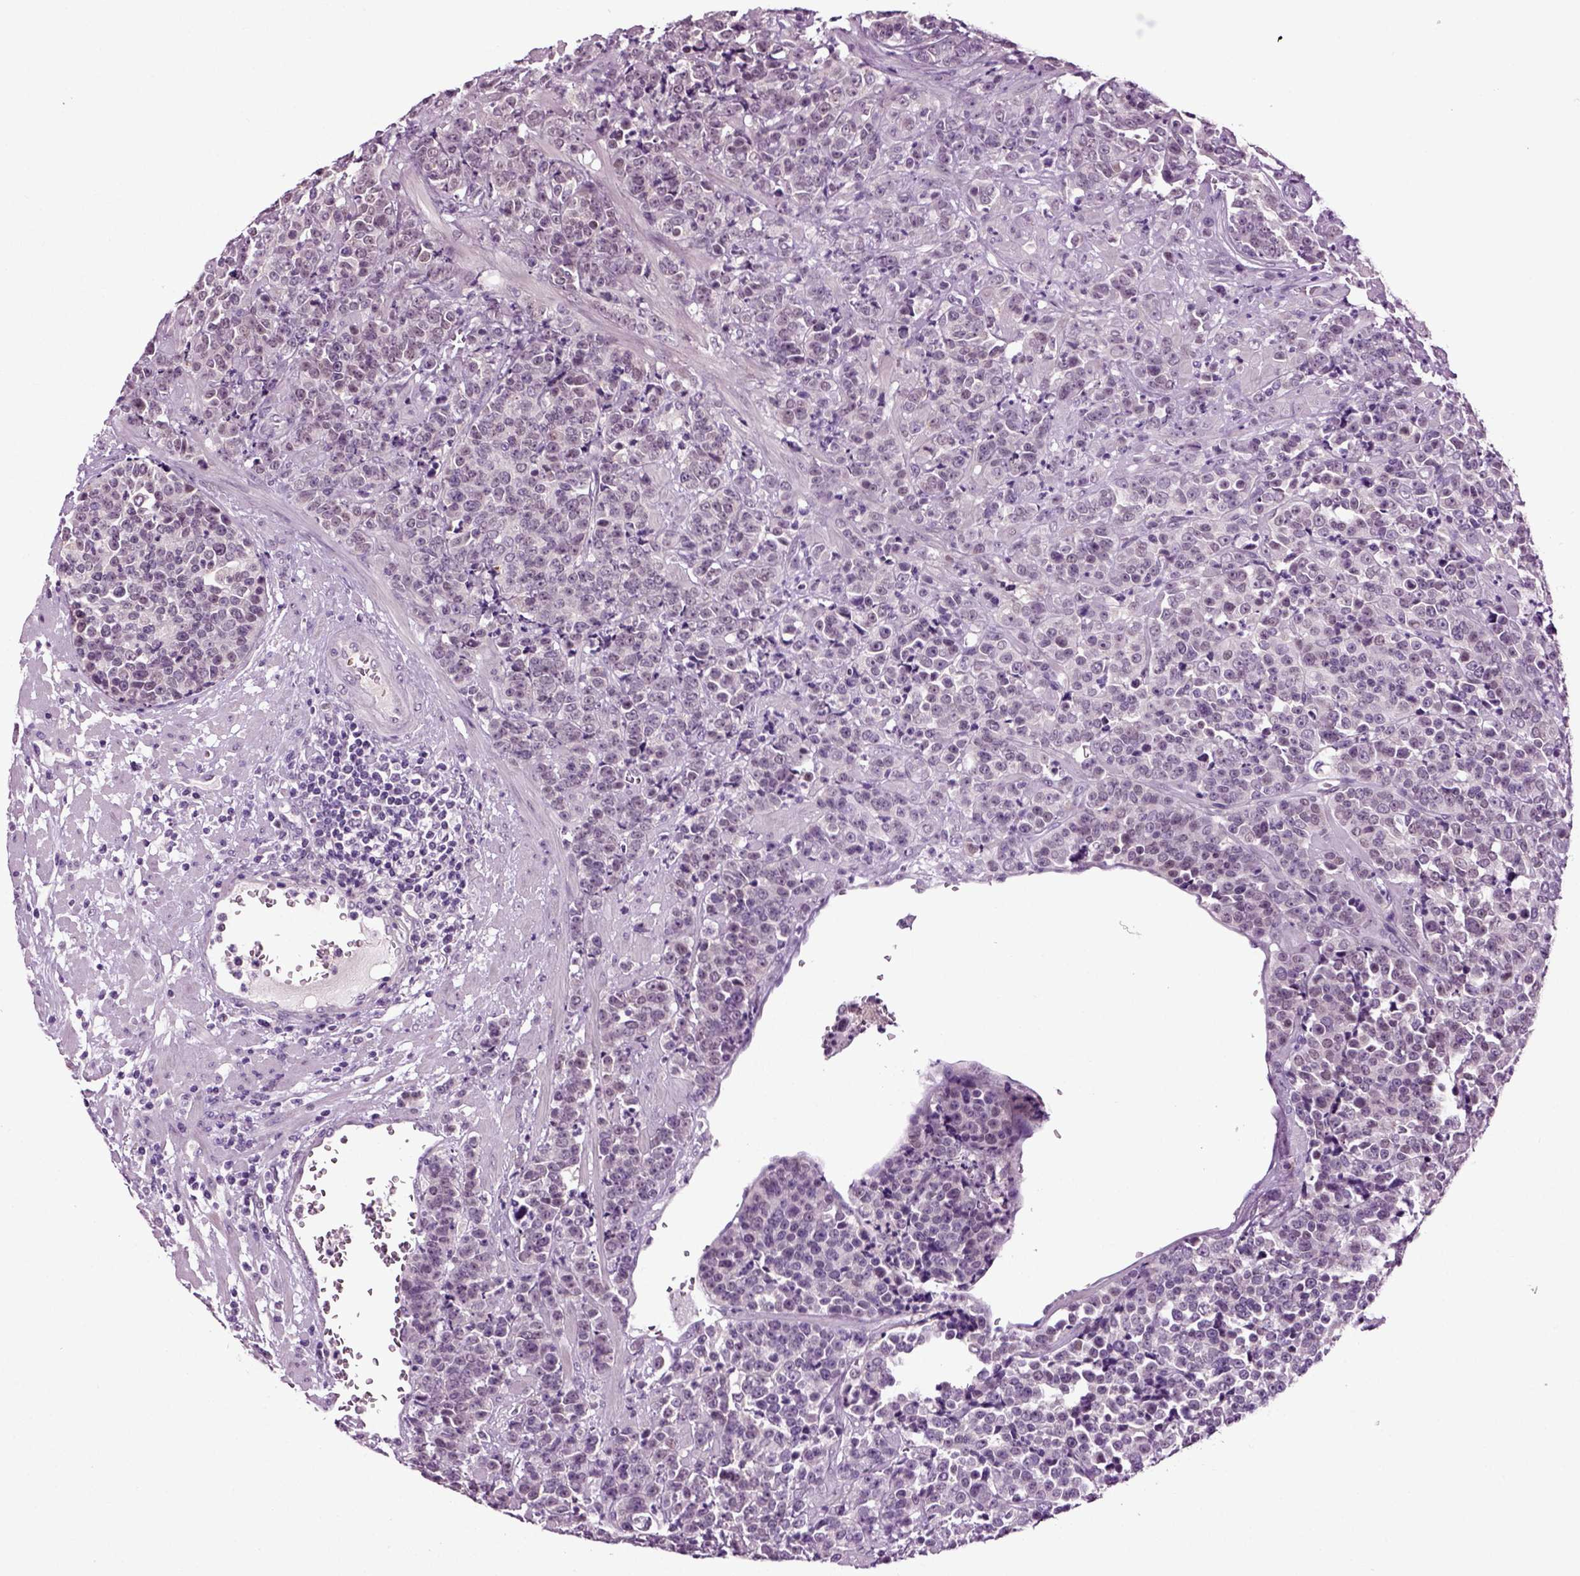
{"staining": {"intensity": "negative", "quantity": "none", "location": "none"}, "tissue": "prostate cancer", "cell_type": "Tumor cells", "image_type": "cancer", "snomed": [{"axis": "morphology", "description": "Adenocarcinoma, NOS"}, {"axis": "topography", "description": "Prostate"}], "caption": "The micrograph reveals no staining of tumor cells in prostate cancer. Nuclei are stained in blue.", "gene": "SPATA17", "patient": {"sex": "male", "age": 67}}